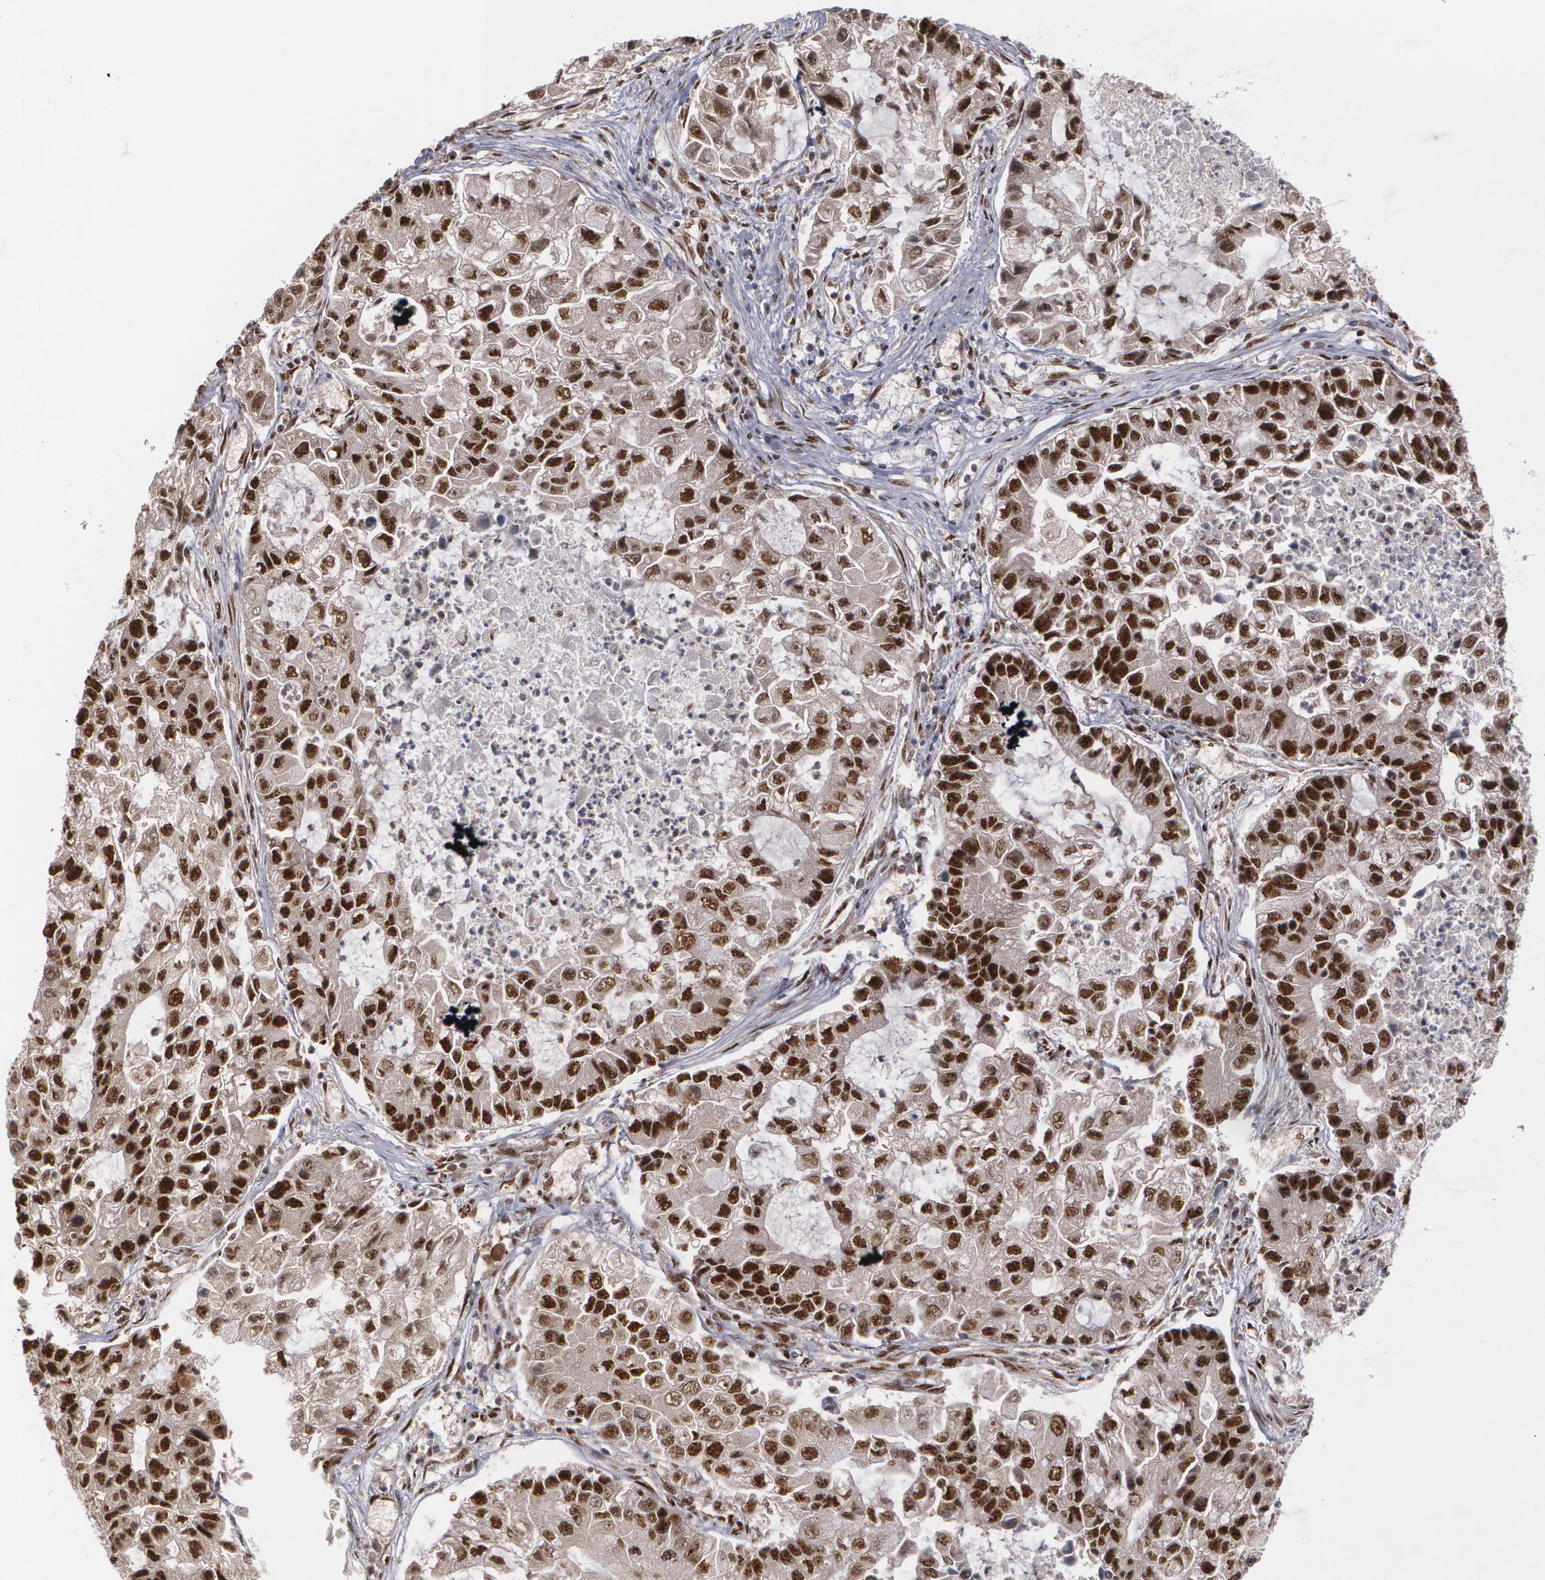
{"staining": {"intensity": "strong", "quantity": ">75%", "location": "nuclear"}, "tissue": "lung cancer", "cell_type": "Tumor cells", "image_type": "cancer", "snomed": [{"axis": "morphology", "description": "Adenocarcinoma, NOS"}, {"axis": "topography", "description": "Lung"}], "caption": "Immunohistochemistry (IHC) photomicrograph of neoplastic tissue: lung cancer stained using IHC demonstrates high levels of strong protein expression localized specifically in the nuclear of tumor cells, appearing as a nuclear brown color.", "gene": "ZNF234", "patient": {"sex": "female", "age": 51}}